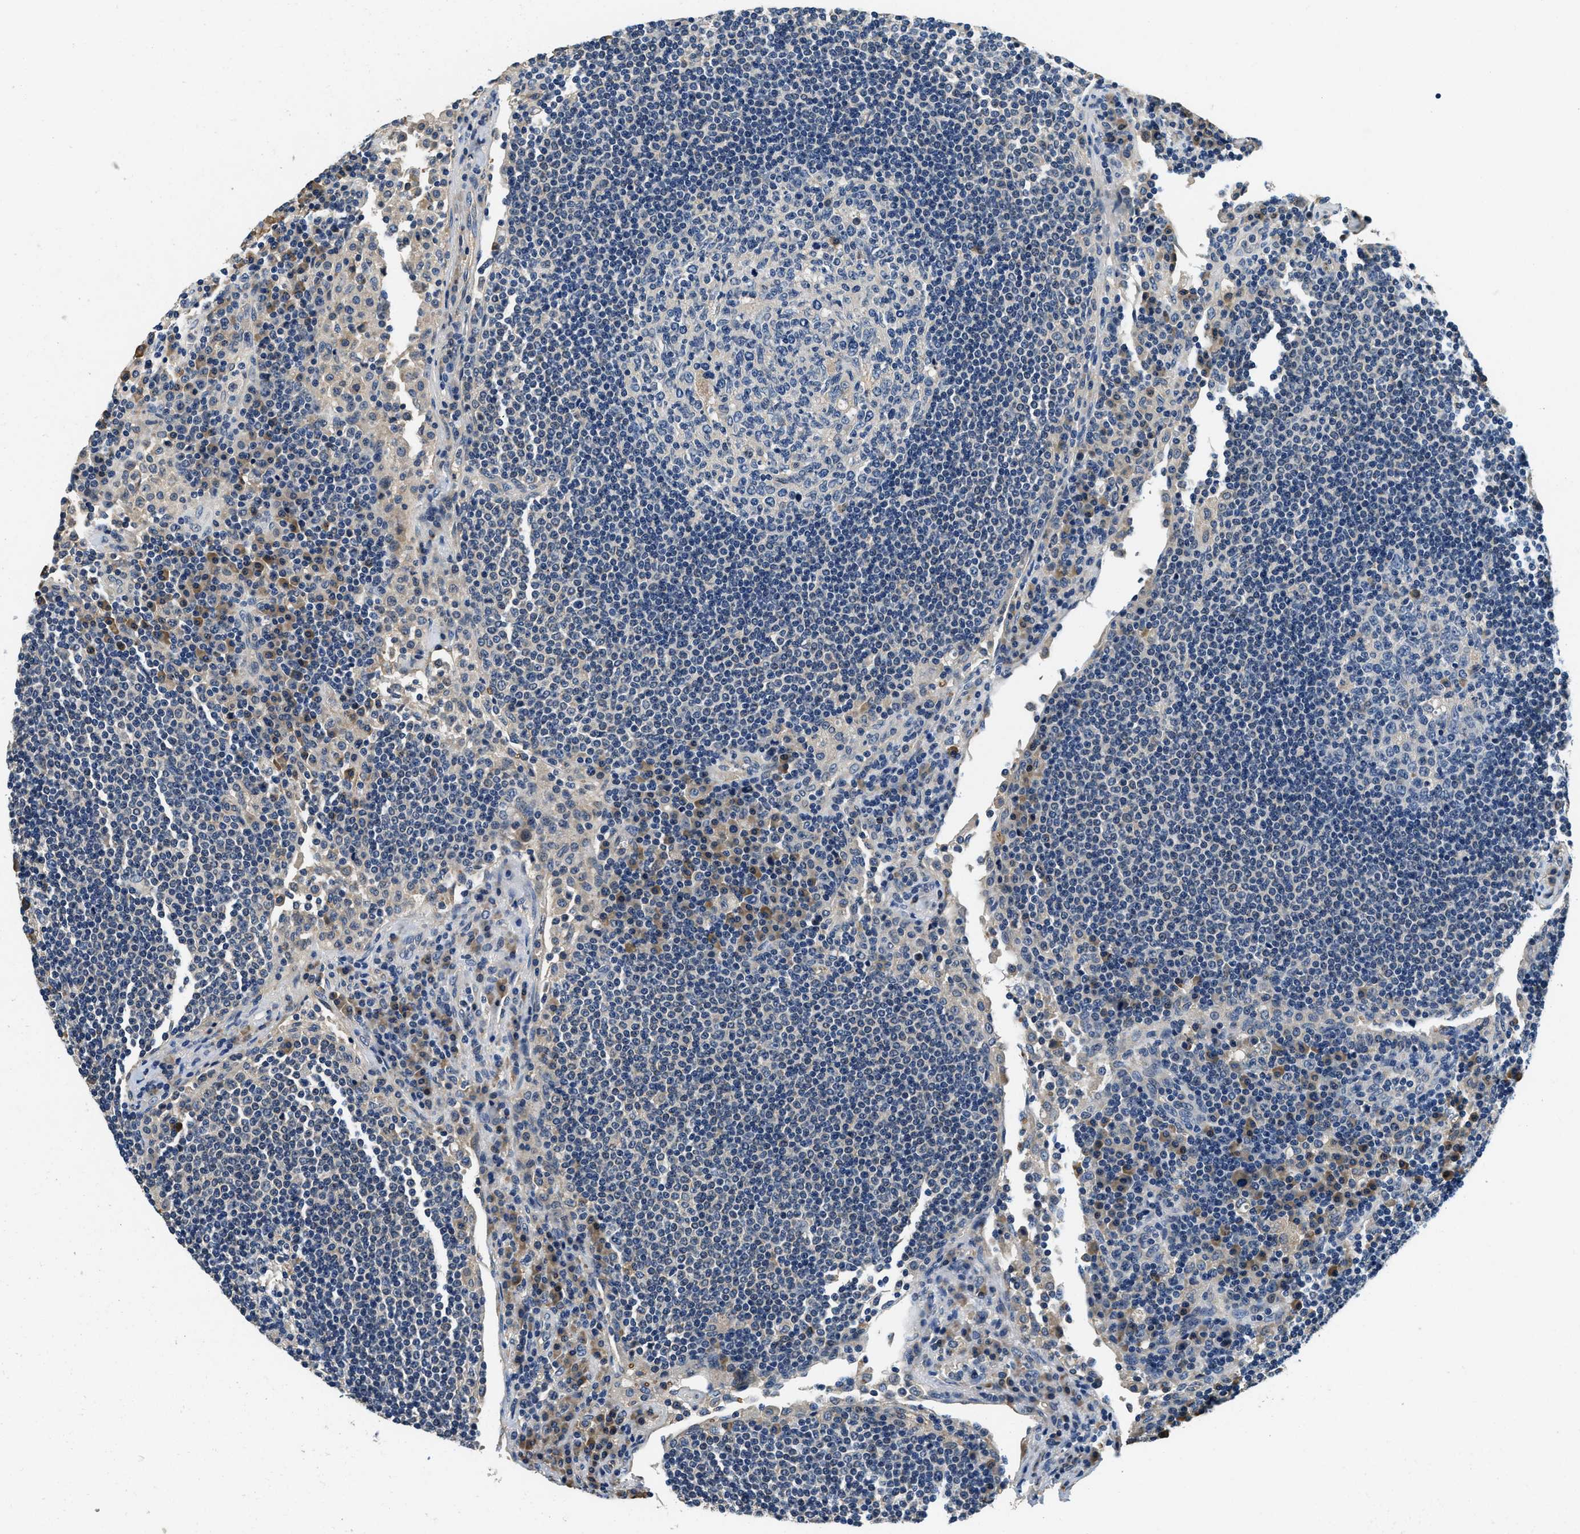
{"staining": {"intensity": "weak", "quantity": "<25%", "location": "cytoplasmic/membranous"}, "tissue": "lymph node", "cell_type": "Germinal center cells", "image_type": "normal", "snomed": [{"axis": "morphology", "description": "Normal tissue, NOS"}, {"axis": "topography", "description": "Lymph node"}], "caption": "Micrograph shows no protein expression in germinal center cells of benign lymph node.", "gene": "ALDH3A2", "patient": {"sex": "female", "age": 53}}